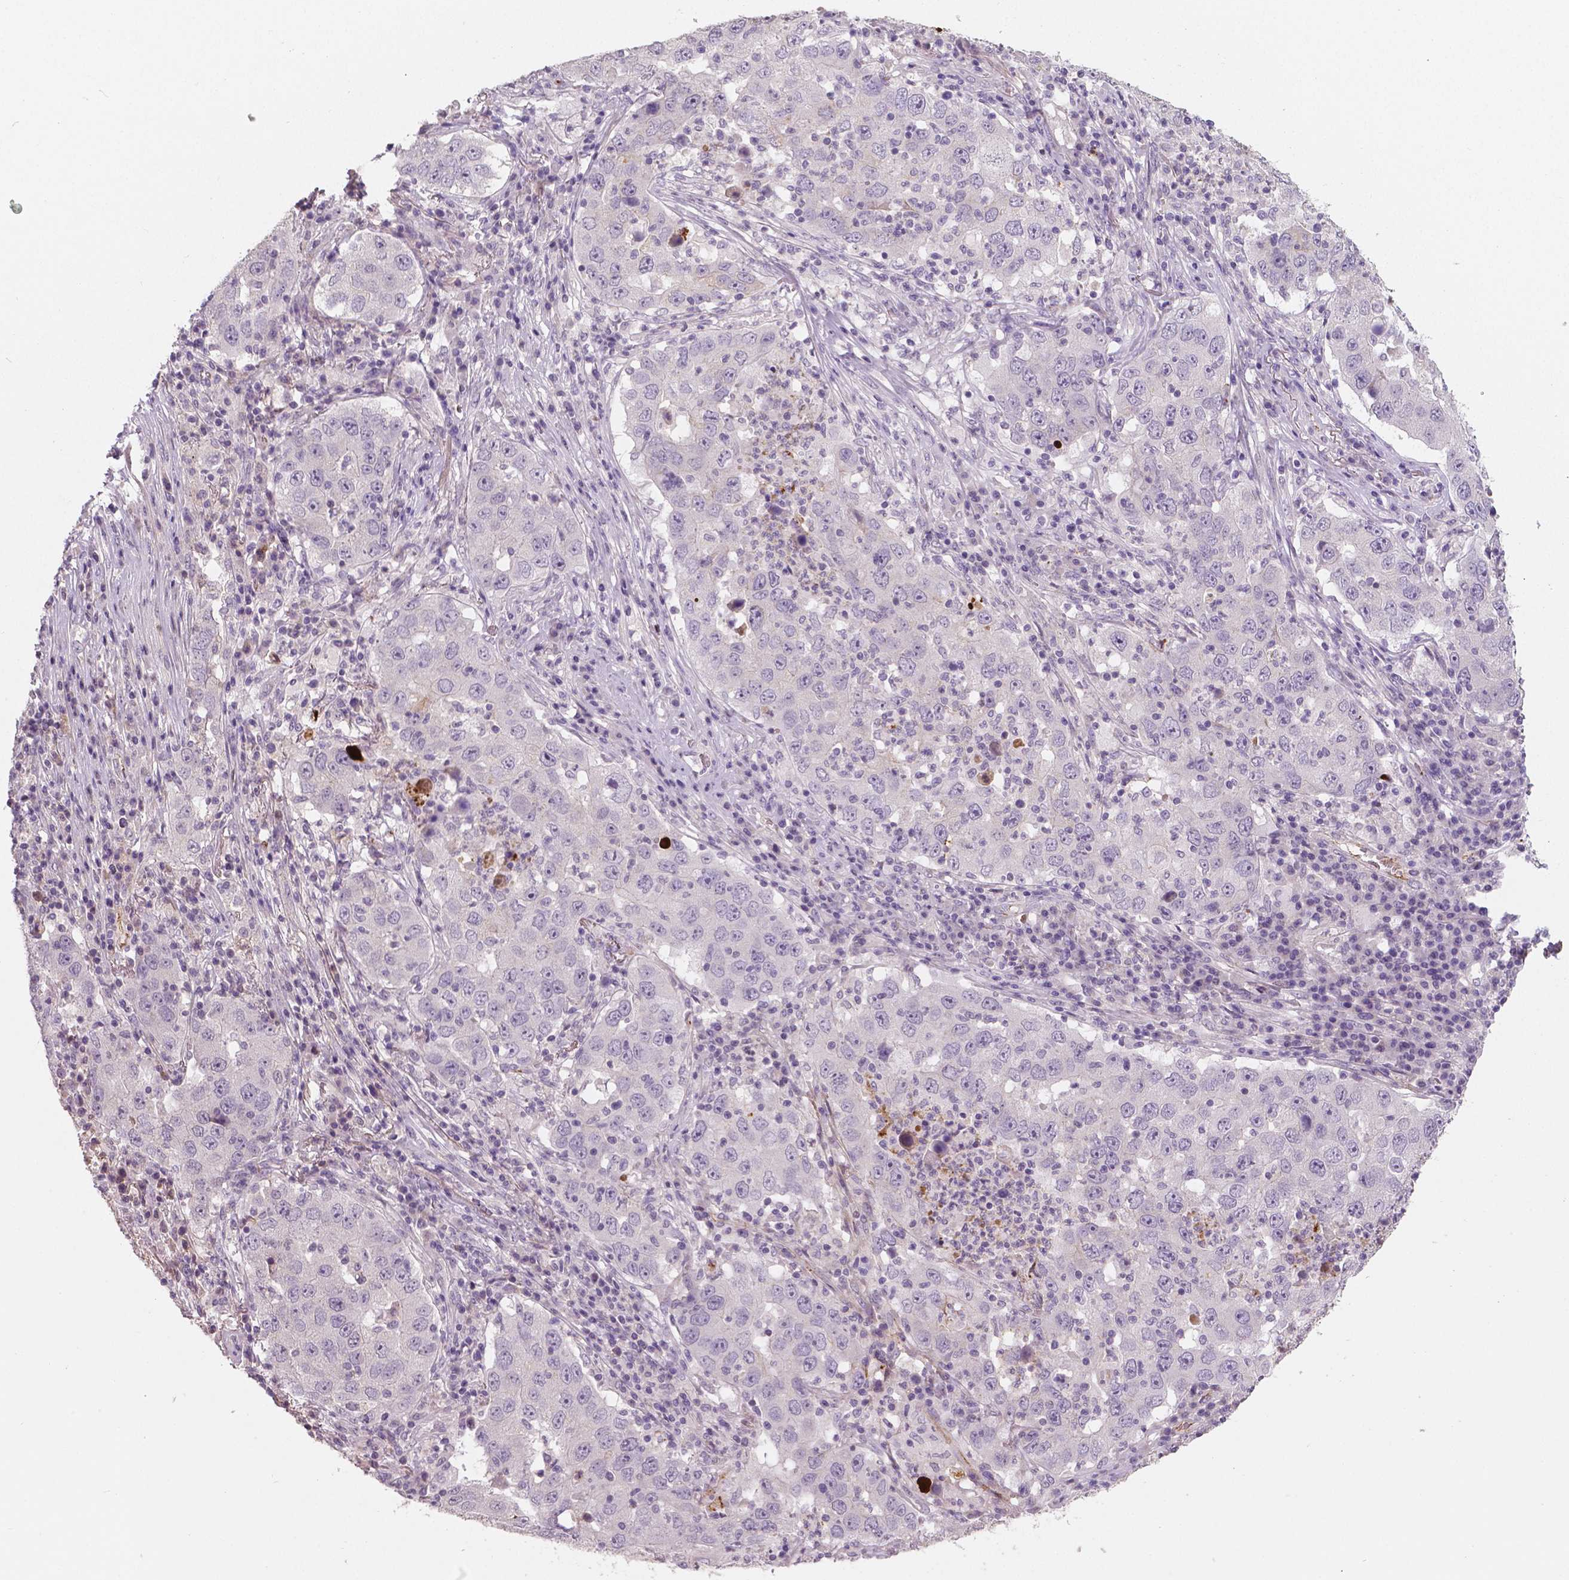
{"staining": {"intensity": "negative", "quantity": "none", "location": "none"}, "tissue": "lung cancer", "cell_type": "Tumor cells", "image_type": "cancer", "snomed": [{"axis": "morphology", "description": "Adenocarcinoma, NOS"}, {"axis": "topography", "description": "Lung"}], "caption": "DAB immunohistochemical staining of human lung cancer (adenocarcinoma) shows no significant positivity in tumor cells.", "gene": "APOA4", "patient": {"sex": "male", "age": 73}}